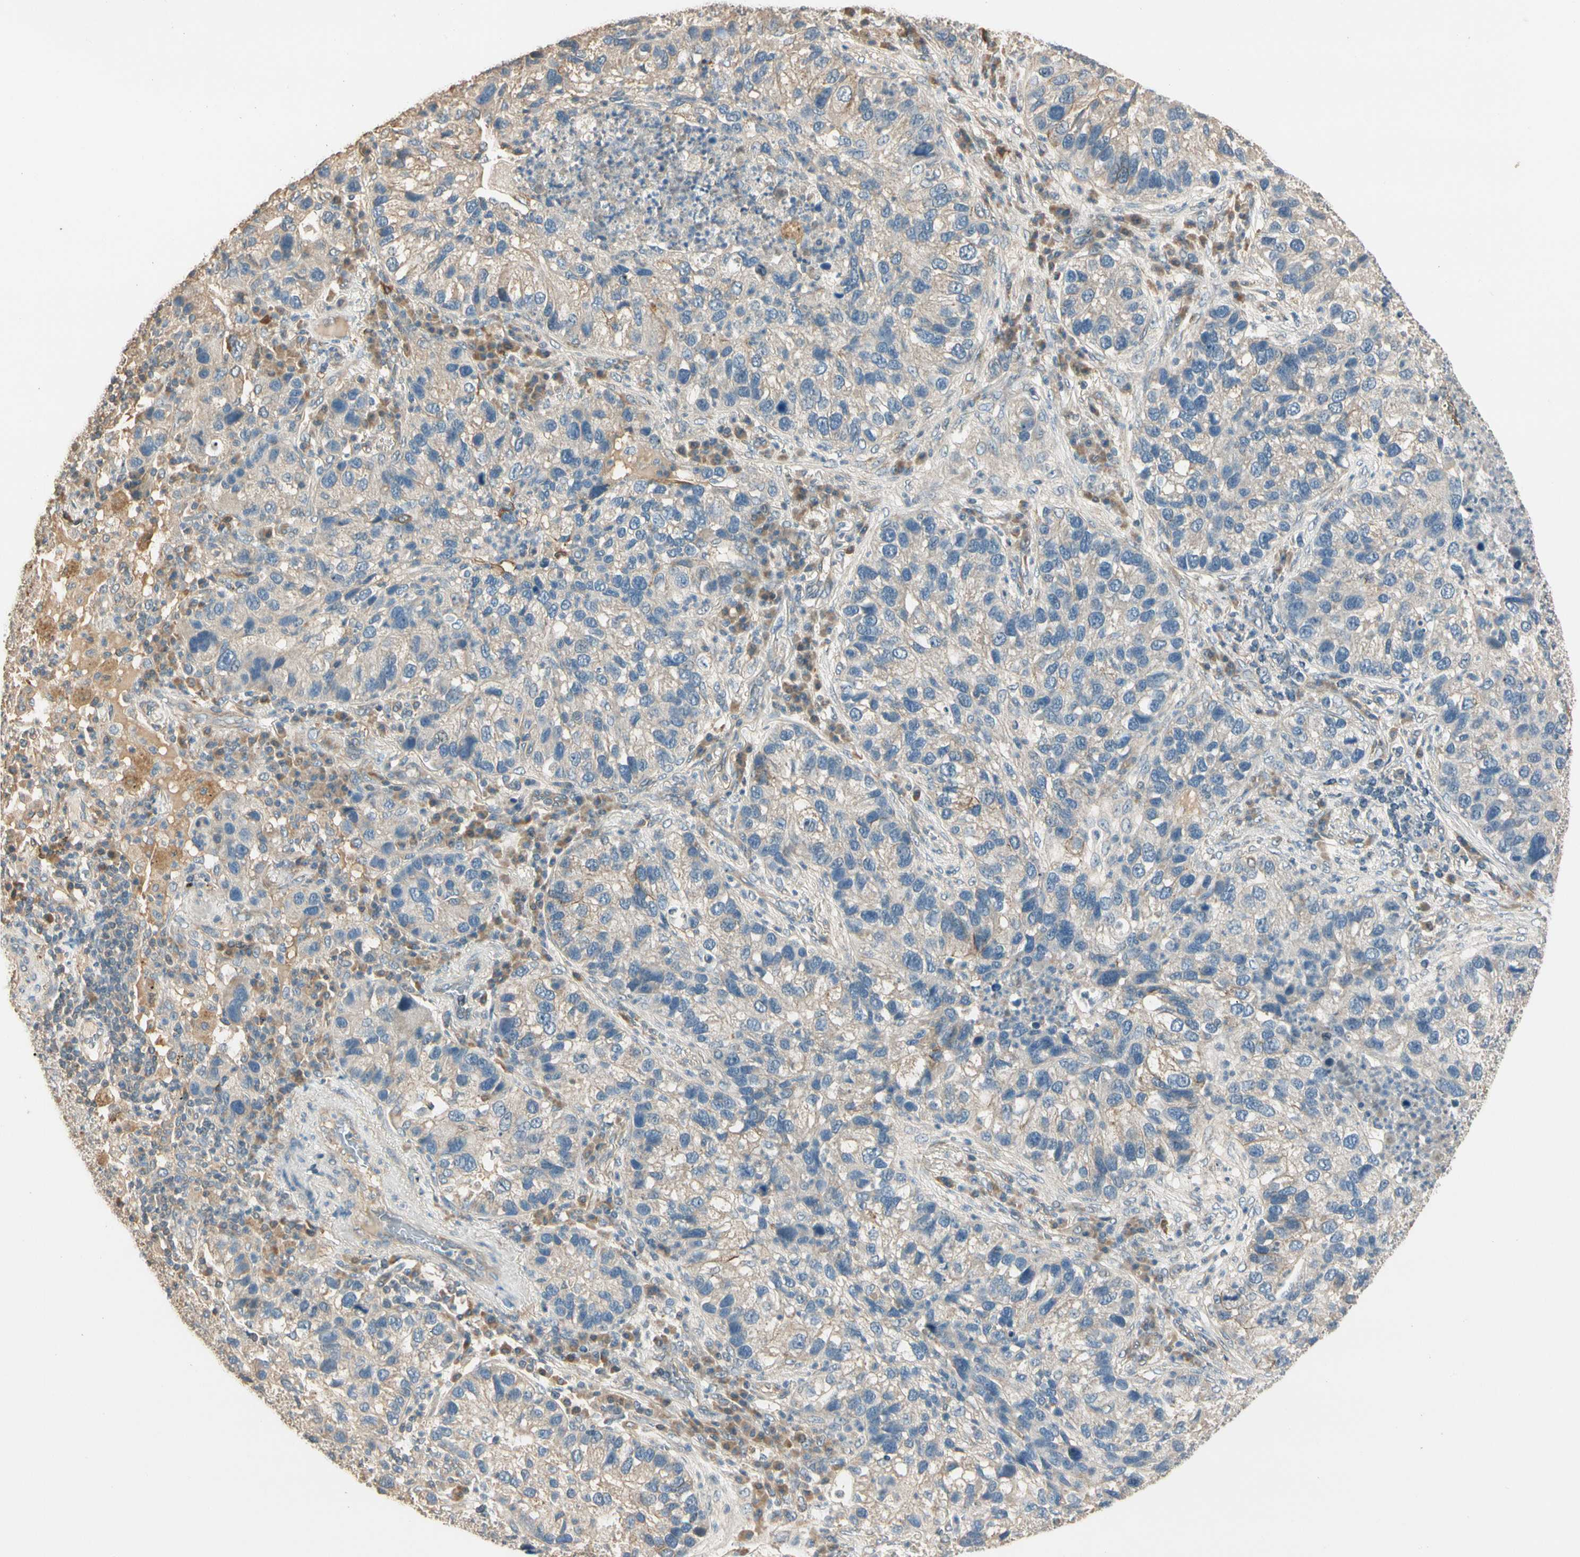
{"staining": {"intensity": "weak", "quantity": "25%-75%", "location": "cytoplasmic/membranous"}, "tissue": "lung cancer", "cell_type": "Tumor cells", "image_type": "cancer", "snomed": [{"axis": "morphology", "description": "Normal tissue, NOS"}, {"axis": "morphology", "description": "Adenocarcinoma, NOS"}, {"axis": "topography", "description": "Bronchus"}, {"axis": "topography", "description": "Lung"}], "caption": "Human lung cancer stained with a protein marker demonstrates weak staining in tumor cells.", "gene": "CDH6", "patient": {"sex": "male", "age": 54}}